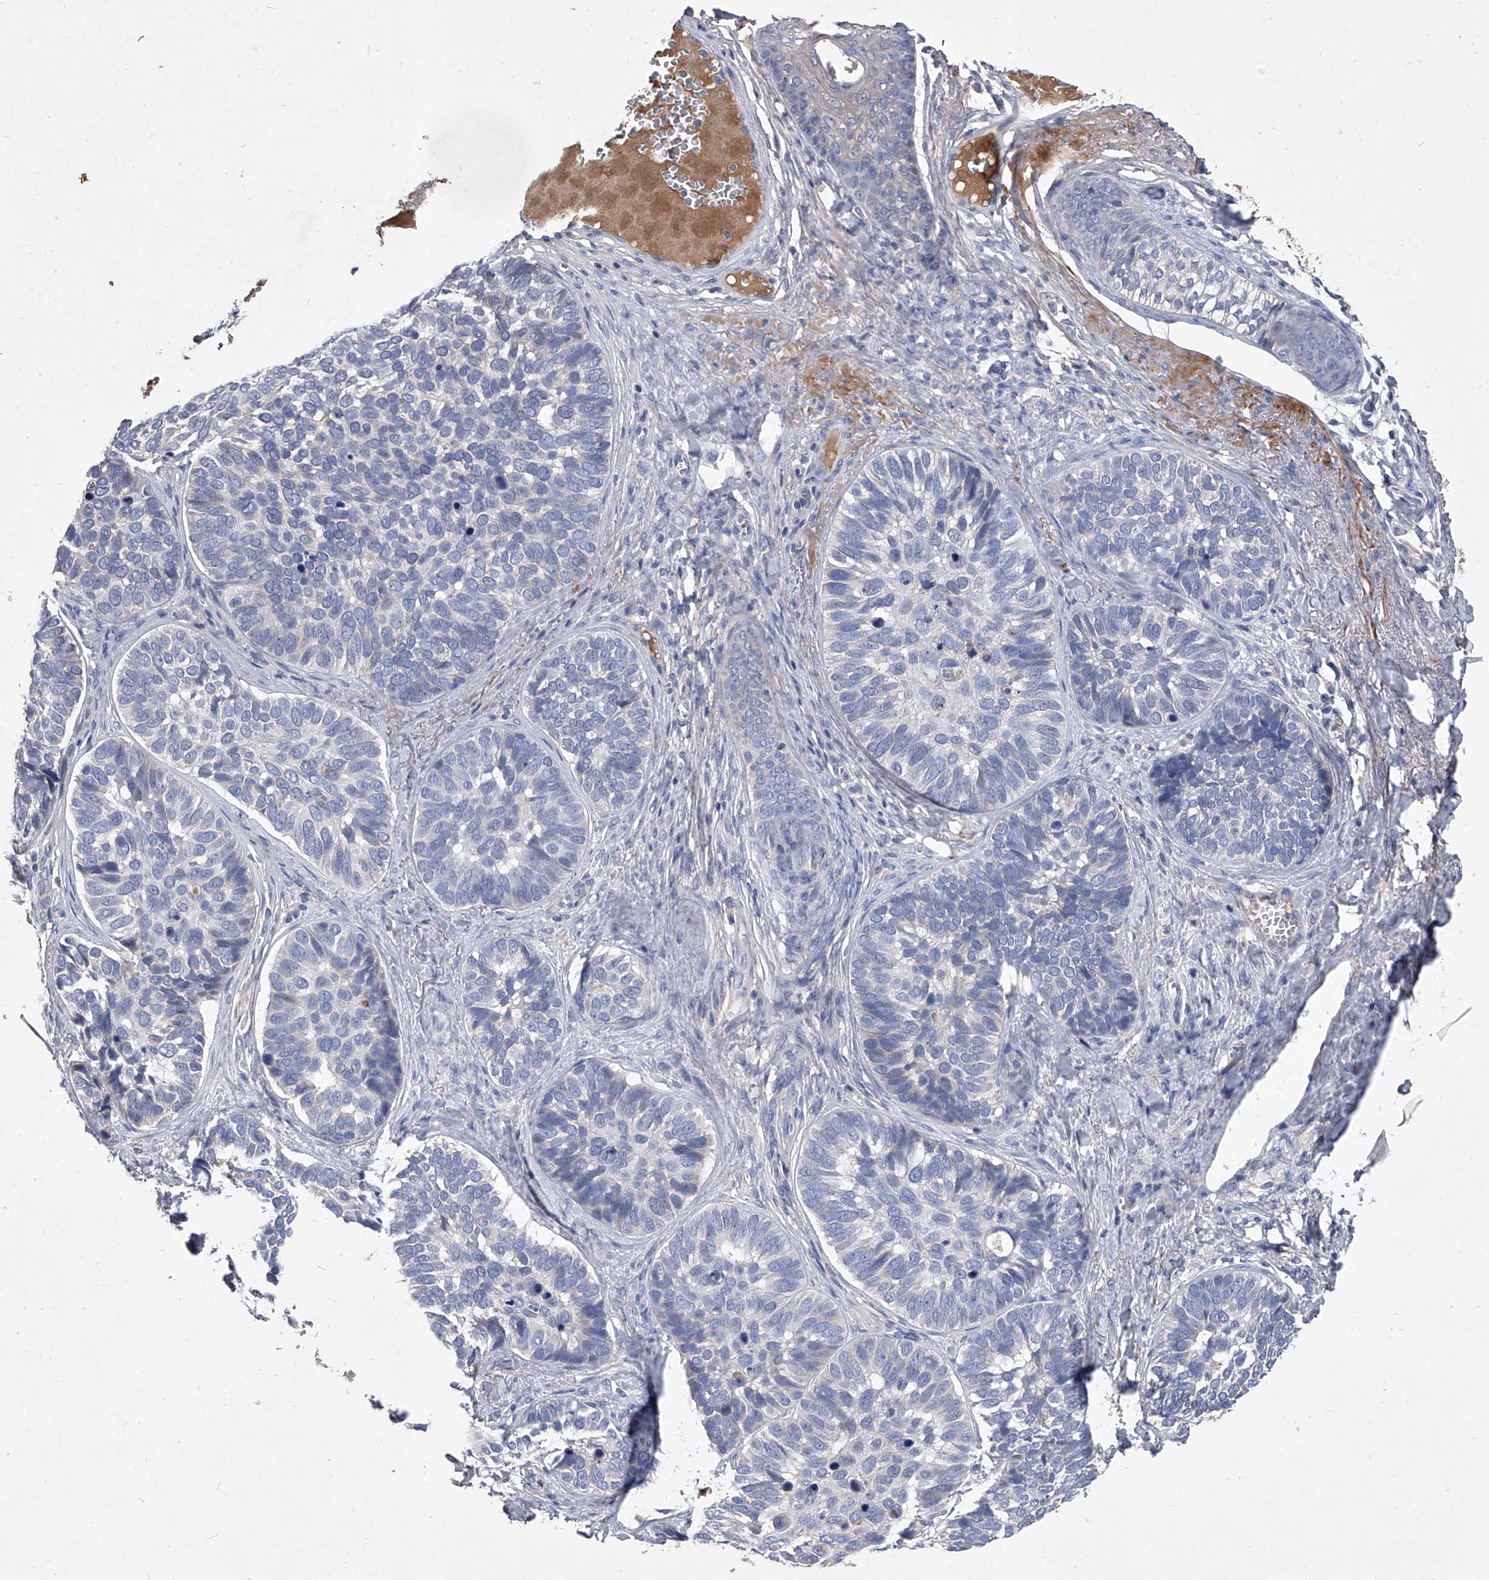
{"staining": {"intensity": "negative", "quantity": "none", "location": "none"}, "tissue": "skin cancer", "cell_type": "Tumor cells", "image_type": "cancer", "snomed": [{"axis": "morphology", "description": "Basal cell carcinoma"}, {"axis": "topography", "description": "Skin"}], "caption": "Immunohistochemical staining of human basal cell carcinoma (skin) shows no significant staining in tumor cells.", "gene": "C5", "patient": {"sex": "male", "age": 62}}